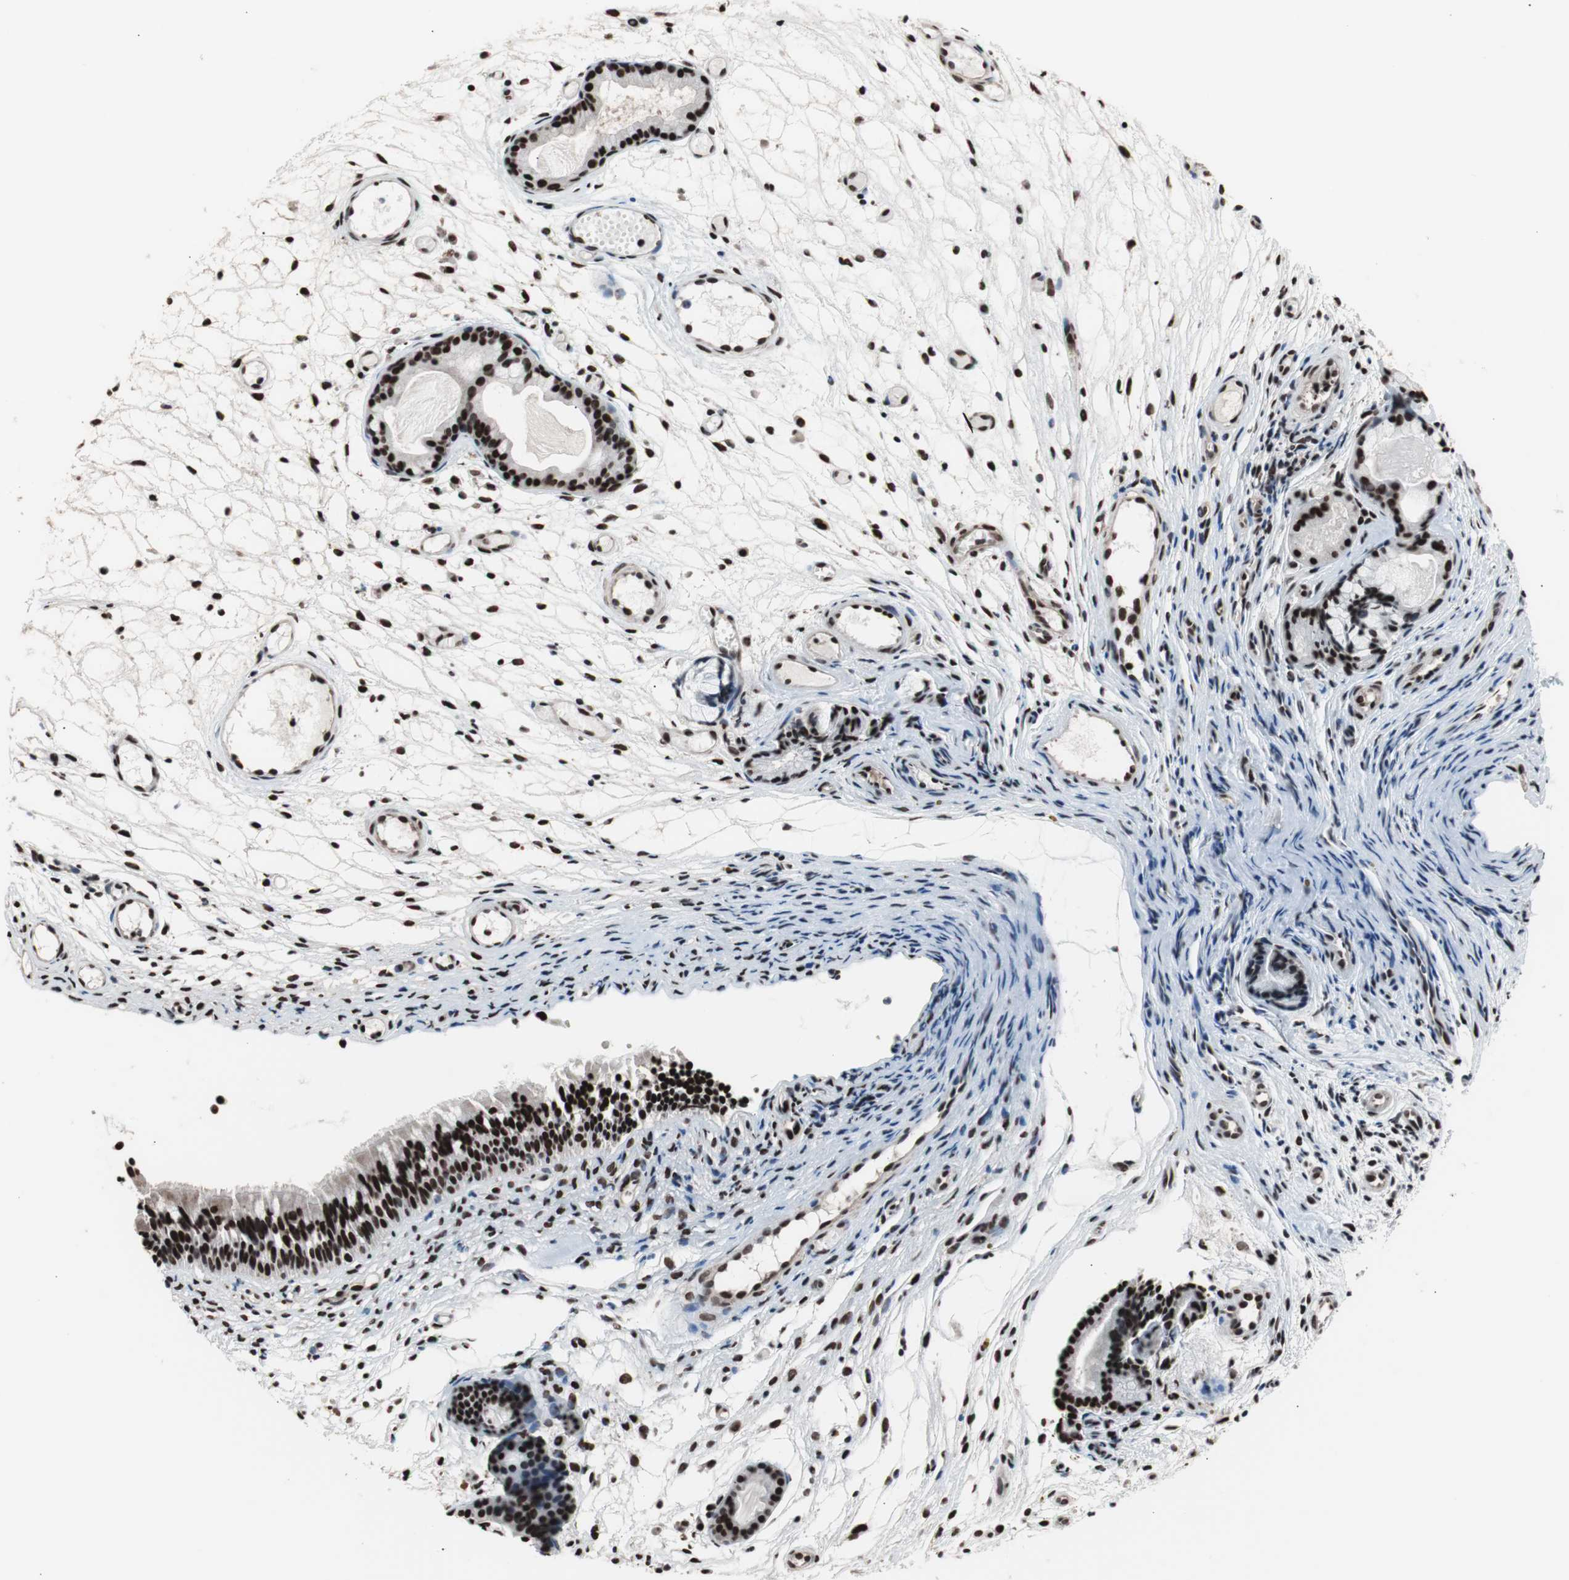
{"staining": {"intensity": "strong", "quantity": ">75%", "location": "nuclear"}, "tissue": "nasopharynx", "cell_type": "Respiratory epithelial cells", "image_type": "normal", "snomed": [{"axis": "morphology", "description": "Normal tissue, NOS"}, {"axis": "topography", "description": "Nasopharynx"}], "caption": "Immunohistochemistry (IHC) micrograph of normal human nasopharynx stained for a protein (brown), which shows high levels of strong nuclear expression in approximately >75% of respiratory epithelial cells.", "gene": "POGZ", "patient": {"sex": "female", "age": 54}}